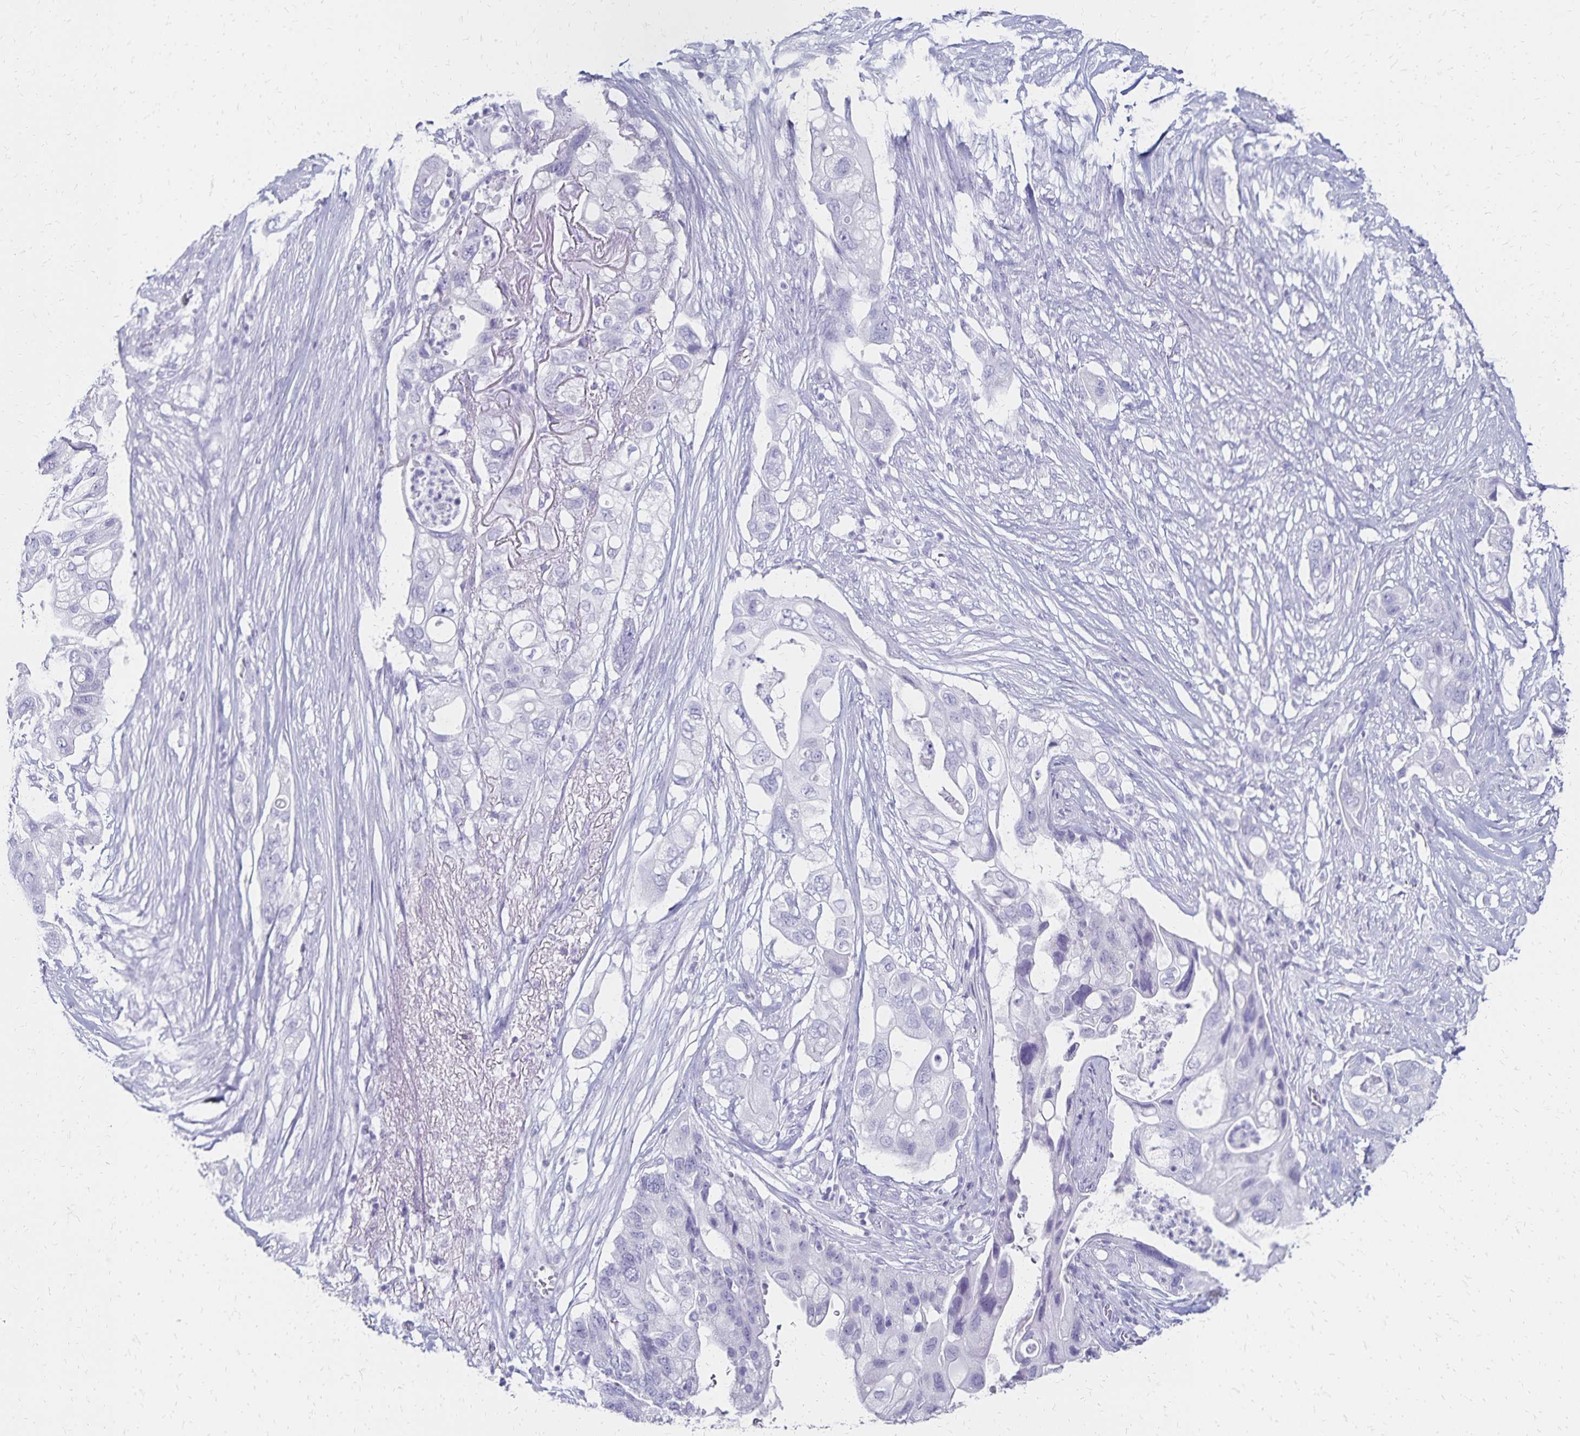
{"staining": {"intensity": "negative", "quantity": "none", "location": "none"}, "tissue": "pancreatic cancer", "cell_type": "Tumor cells", "image_type": "cancer", "snomed": [{"axis": "morphology", "description": "Adenocarcinoma, NOS"}, {"axis": "topography", "description": "Pancreas"}], "caption": "Immunohistochemistry of human pancreatic cancer (adenocarcinoma) demonstrates no positivity in tumor cells. The staining is performed using DAB brown chromogen with nuclei counter-stained in using hematoxylin.", "gene": "GIP", "patient": {"sex": "female", "age": 72}}